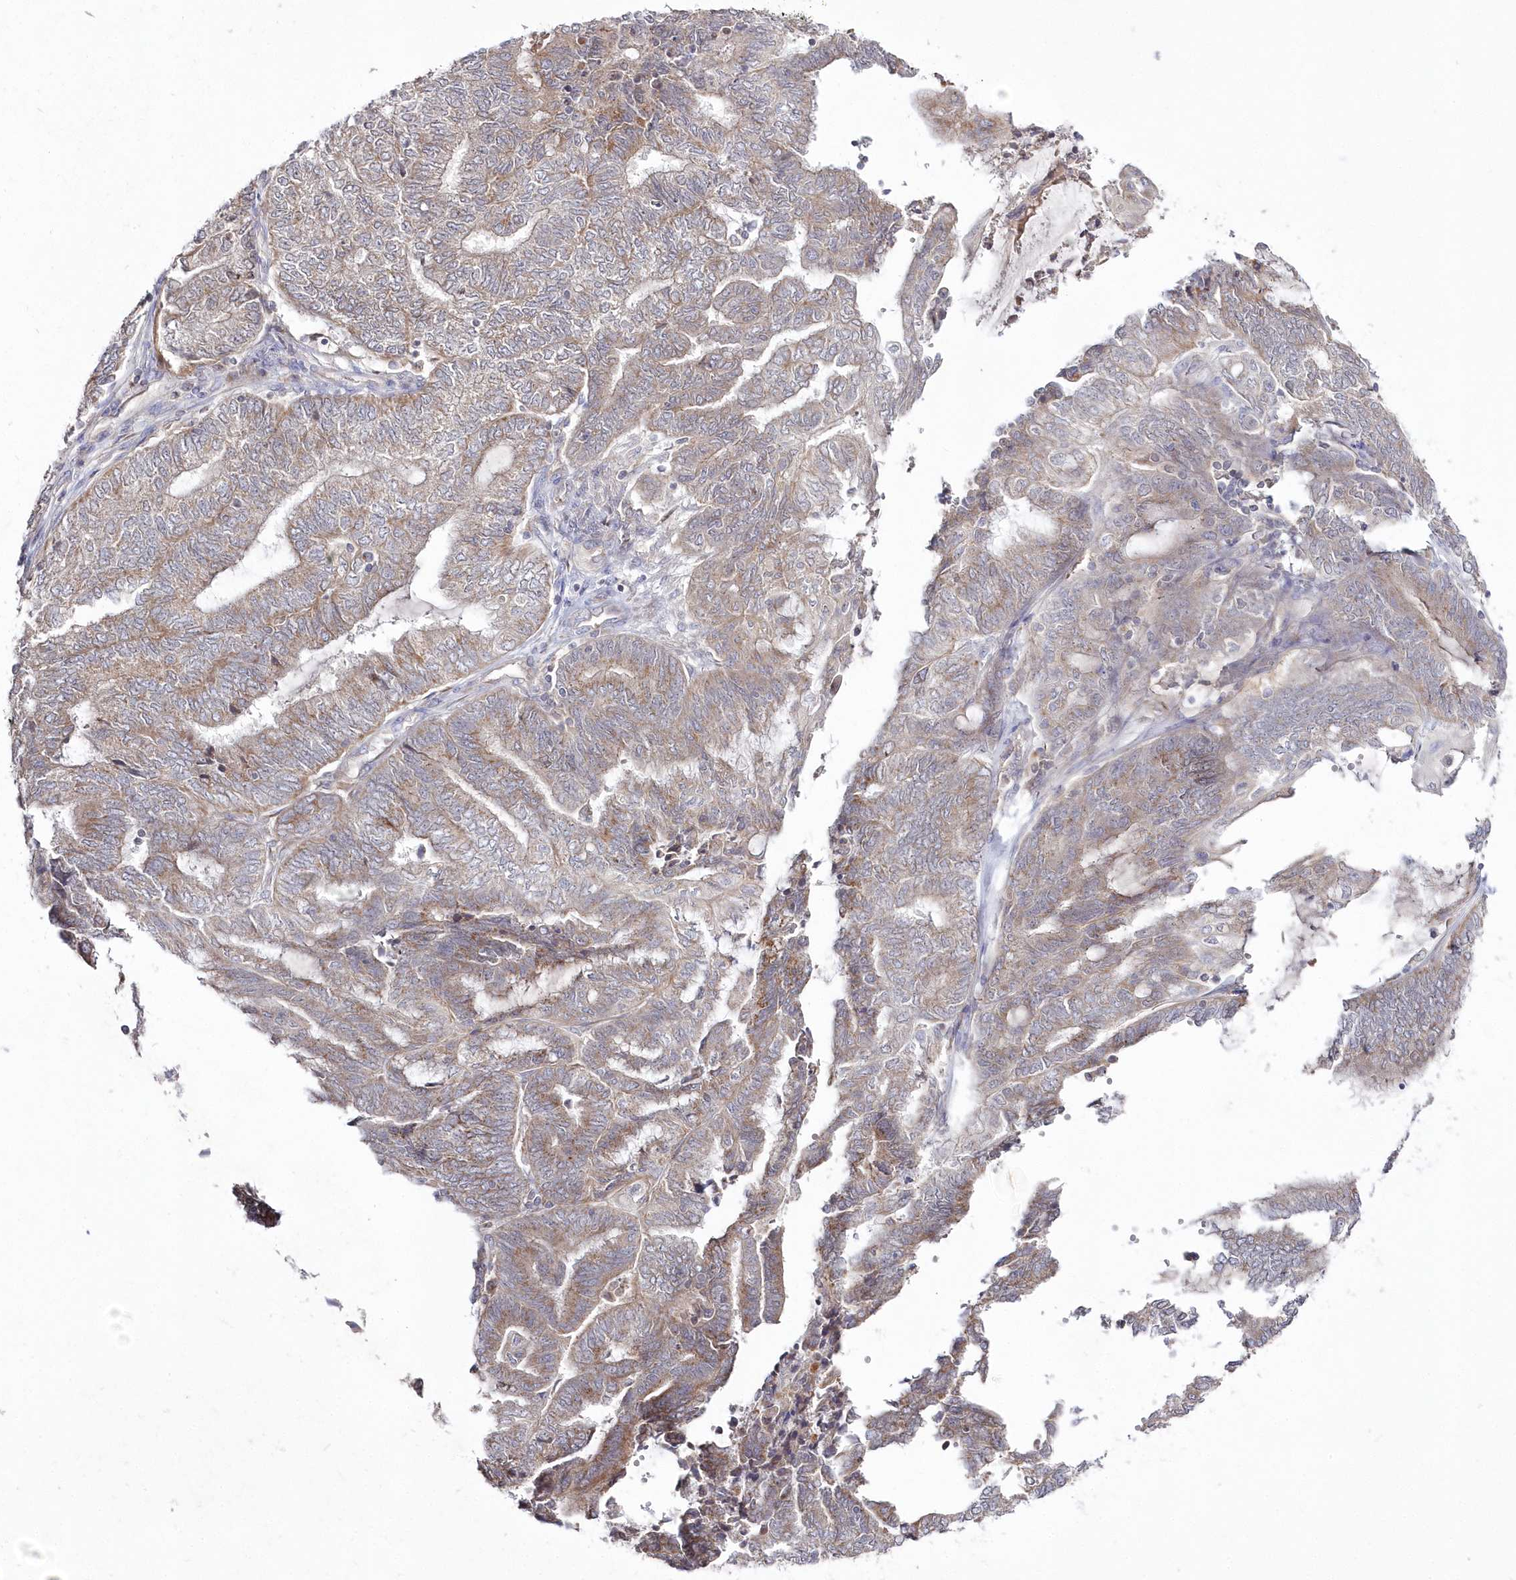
{"staining": {"intensity": "moderate", "quantity": ">75%", "location": "cytoplasmic/membranous"}, "tissue": "endometrial cancer", "cell_type": "Tumor cells", "image_type": "cancer", "snomed": [{"axis": "morphology", "description": "Adenocarcinoma, NOS"}, {"axis": "topography", "description": "Uterus"}, {"axis": "topography", "description": "Endometrium"}], "caption": "Moderate cytoplasmic/membranous protein positivity is present in approximately >75% of tumor cells in endometrial cancer (adenocarcinoma).", "gene": "ARSB", "patient": {"sex": "female", "age": 70}}